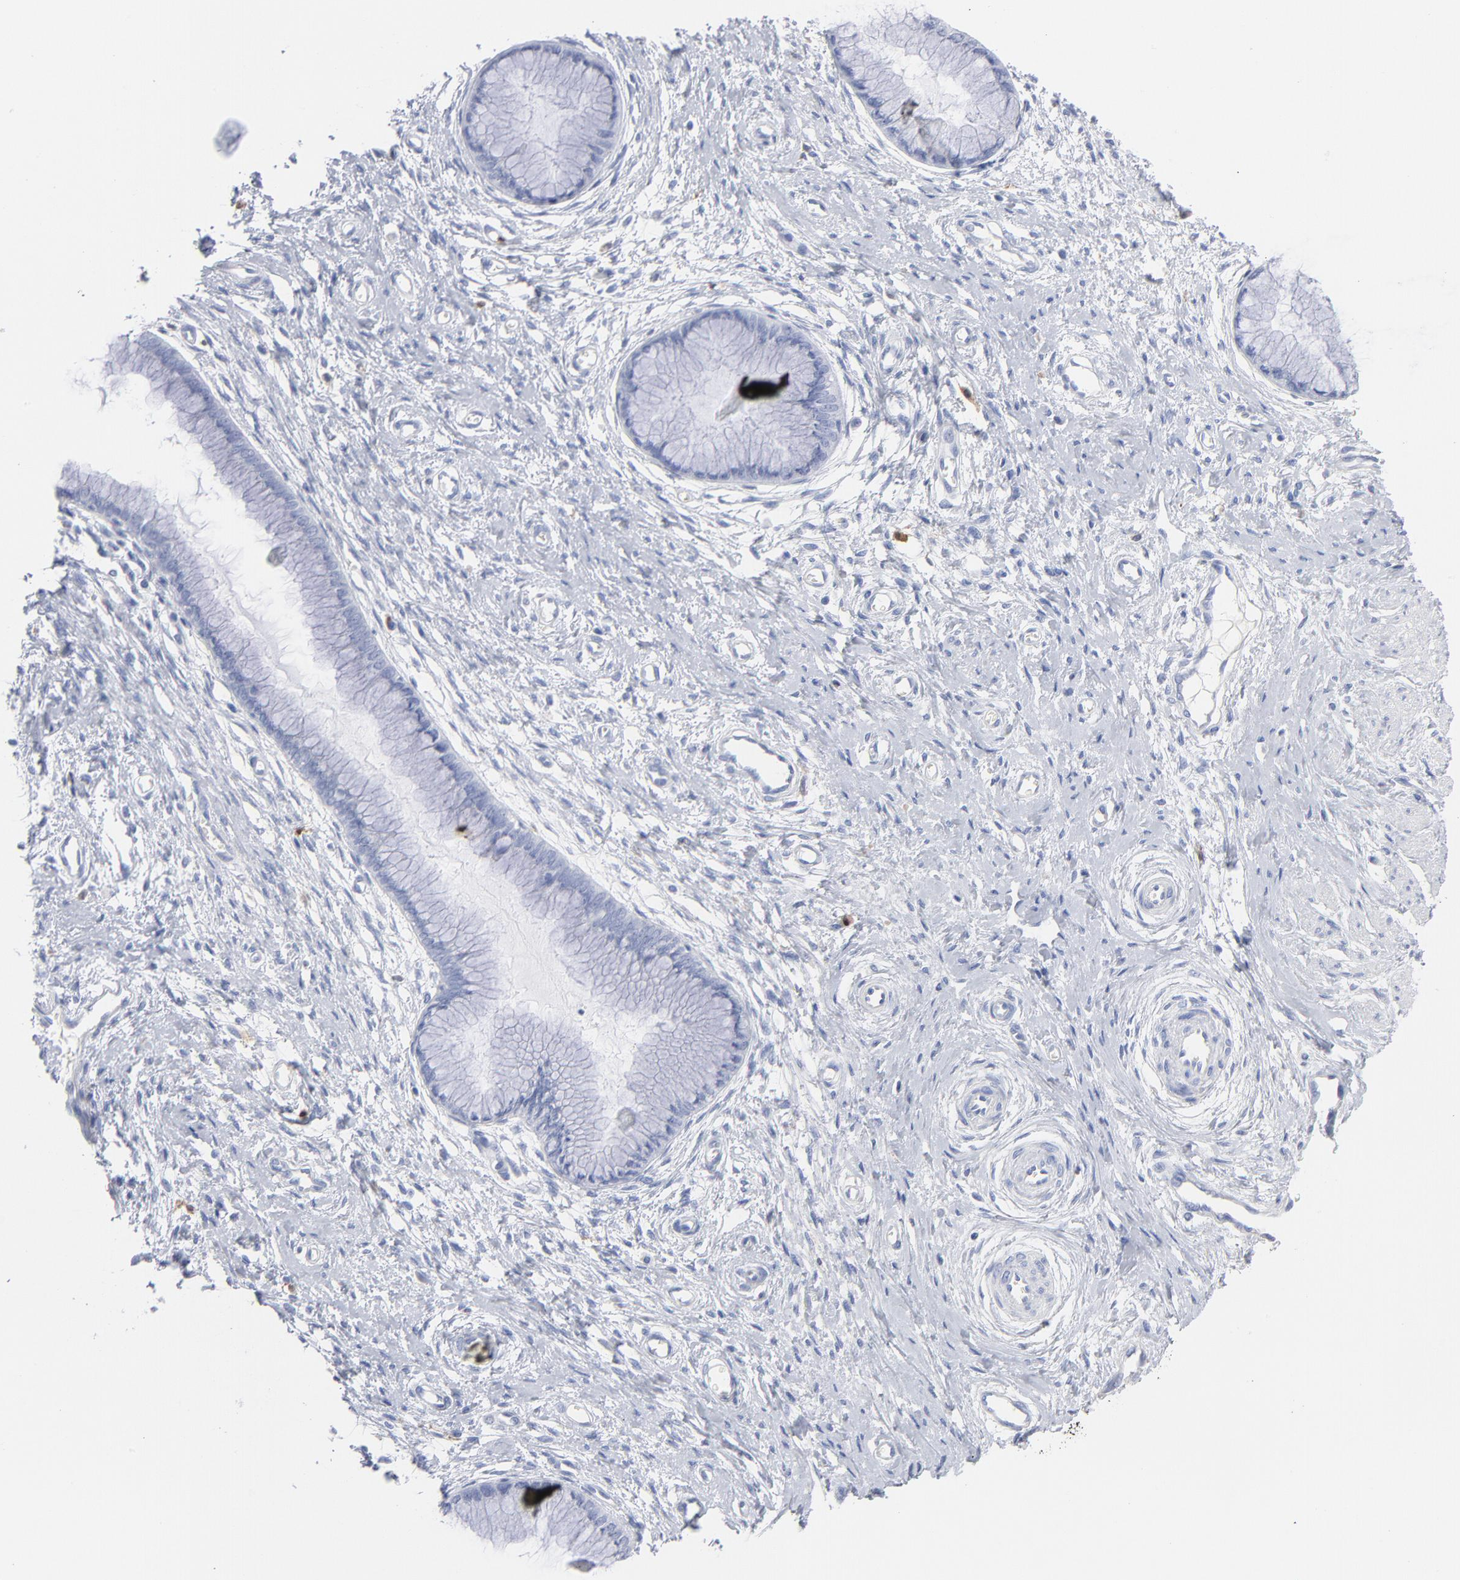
{"staining": {"intensity": "negative", "quantity": "none", "location": "none"}, "tissue": "cervix", "cell_type": "Glandular cells", "image_type": "normal", "snomed": [{"axis": "morphology", "description": "Normal tissue, NOS"}, {"axis": "topography", "description": "Cervix"}], "caption": "IHC micrograph of unremarkable cervix stained for a protein (brown), which shows no expression in glandular cells. (Brightfield microscopy of DAB immunohistochemistry at high magnification).", "gene": "IFIT2", "patient": {"sex": "female", "age": 55}}